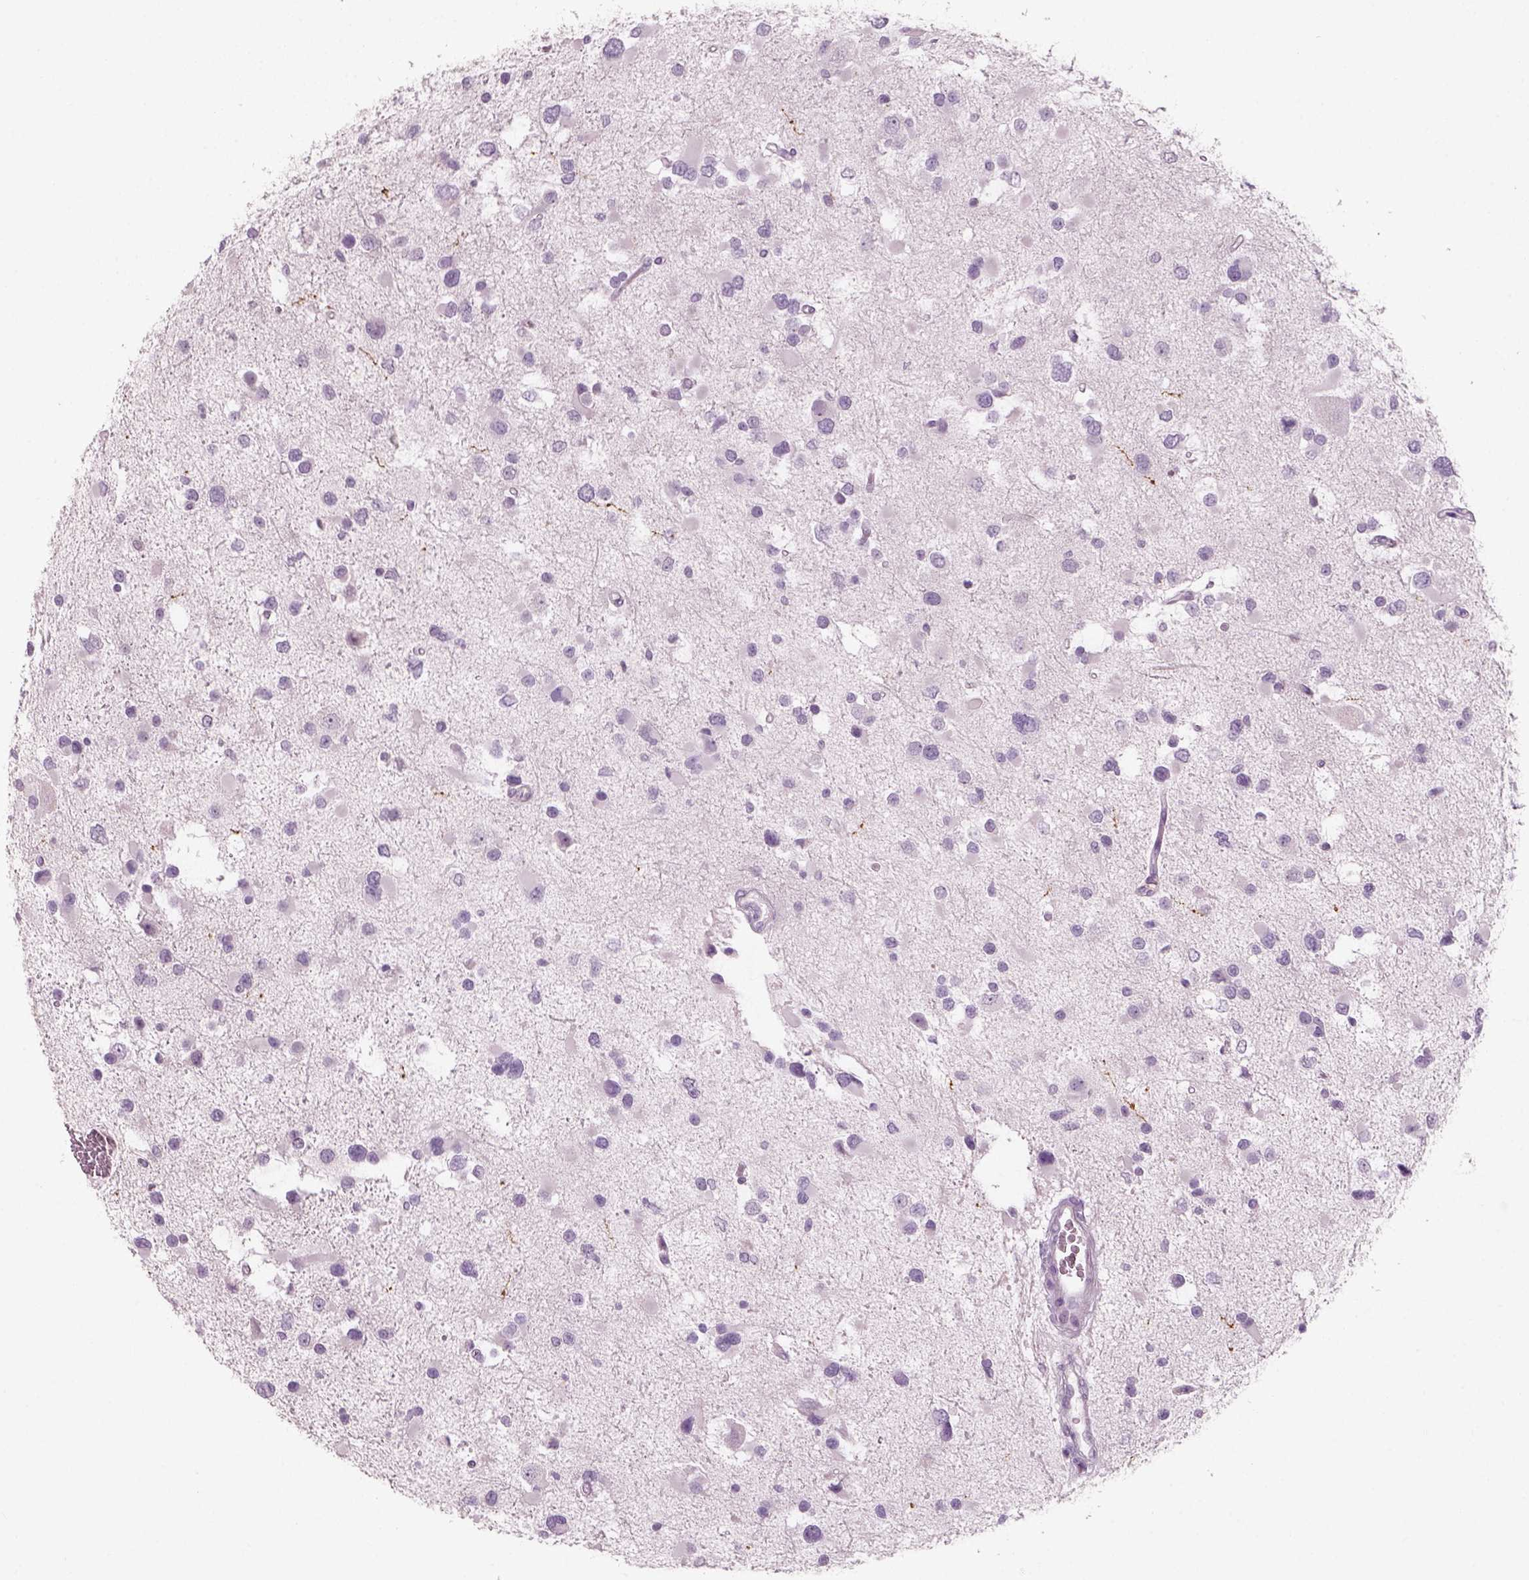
{"staining": {"intensity": "negative", "quantity": "none", "location": "none"}, "tissue": "glioma", "cell_type": "Tumor cells", "image_type": "cancer", "snomed": [{"axis": "morphology", "description": "Glioma, malignant, Low grade"}, {"axis": "topography", "description": "Brain"}], "caption": "DAB (3,3'-diaminobenzidine) immunohistochemical staining of human glioma demonstrates no significant staining in tumor cells.", "gene": "SLC6A2", "patient": {"sex": "female", "age": 32}}